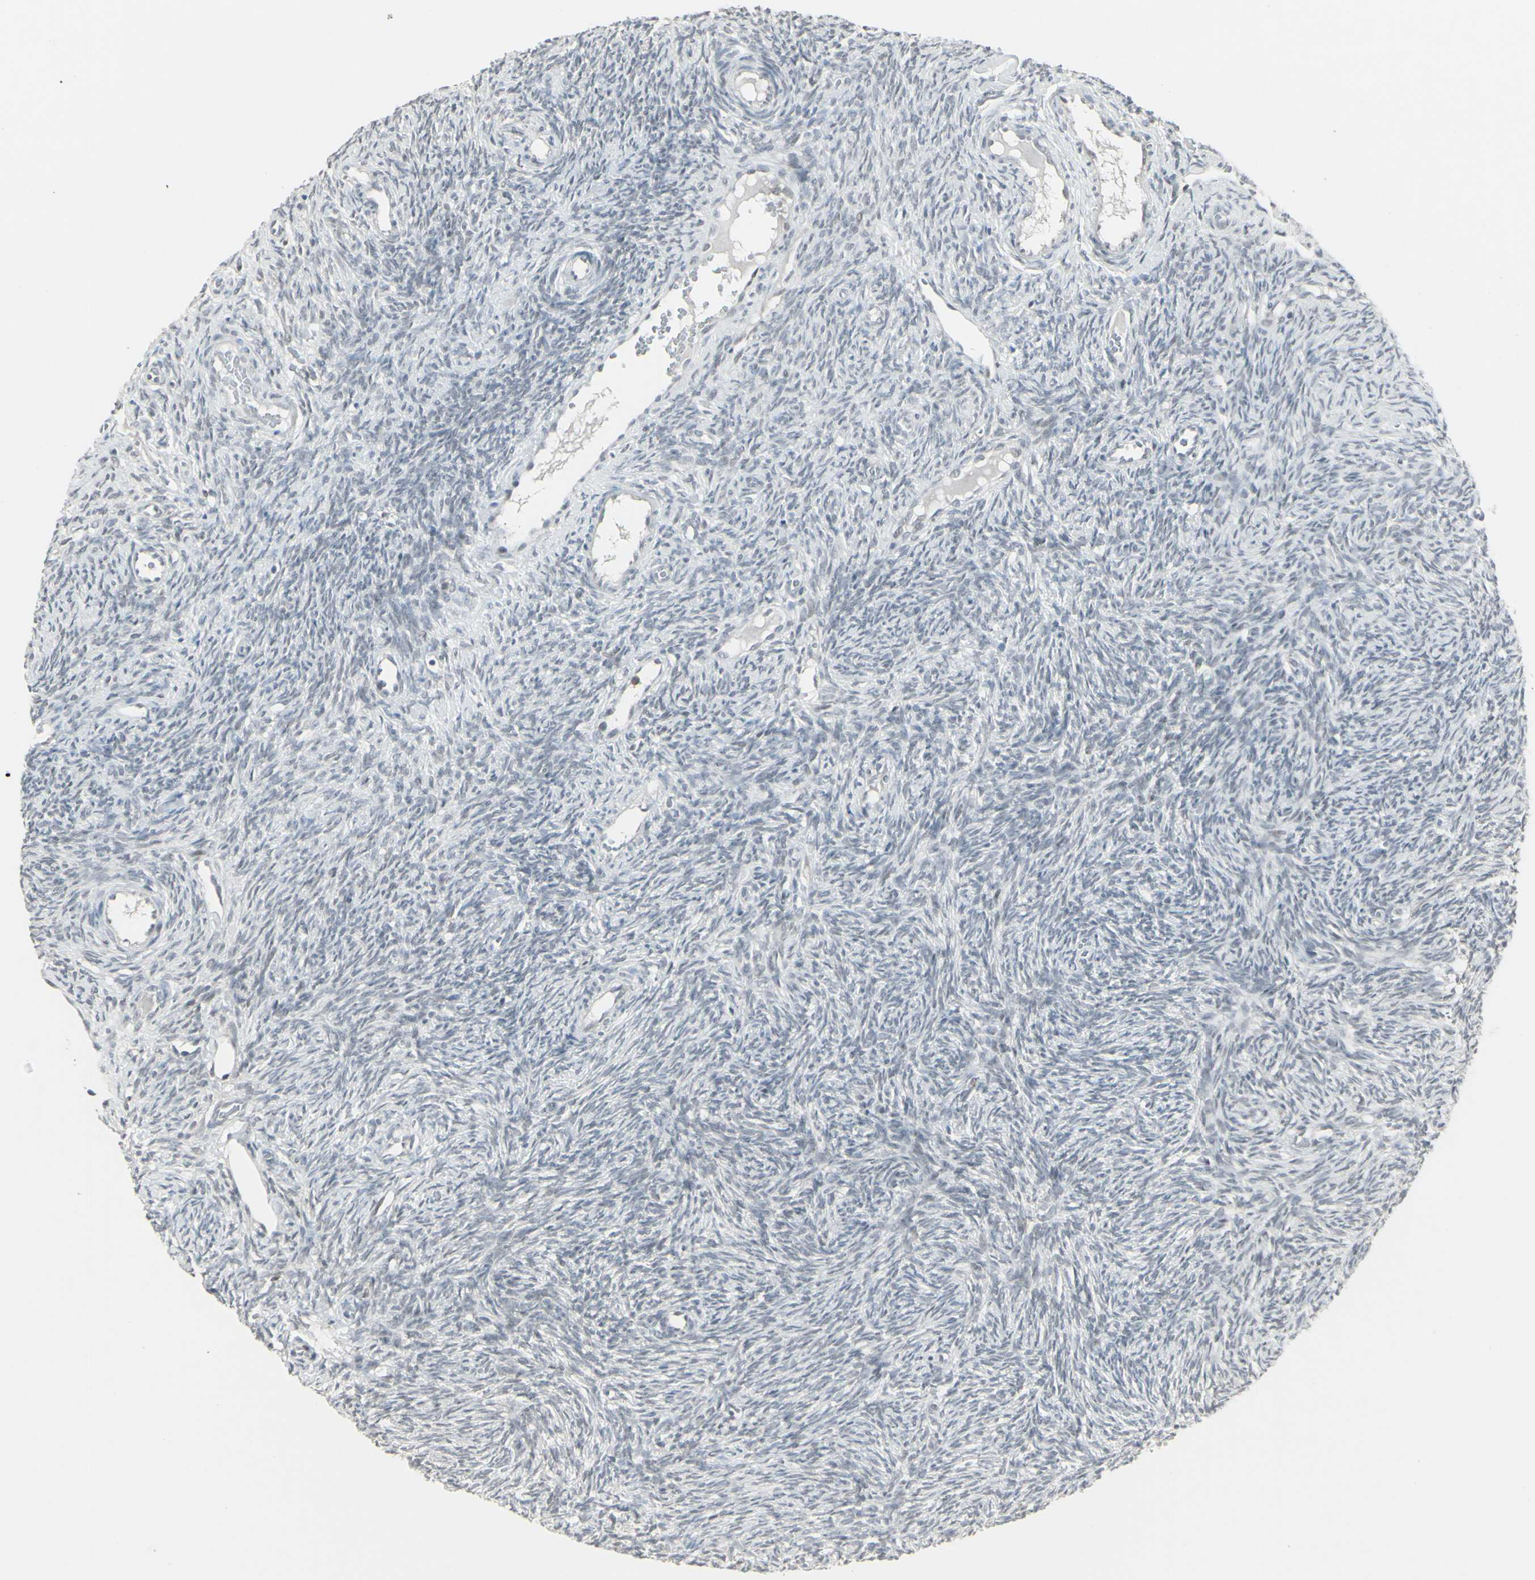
{"staining": {"intensity": "negative", "quantity": "none", "location": "none"}, "tissue": "ovary", "cell_type": "Ovarian stroma cells", "image_type": "normal", "snomed": [{"axis": "morphology", "description": "Normal tissue, NOS"}, {"axis": "topography", "description": "Ovary"}], "caption": "Immunohistochemistry histopathology image of normal ovary: human ovary stained with DAB (3,3'-diaminobenzidine) displays no significant protein positivity in ovarian stroma cells.", "gene": "SAMSN1", "patient": {"sex": "female", "age": 35}}